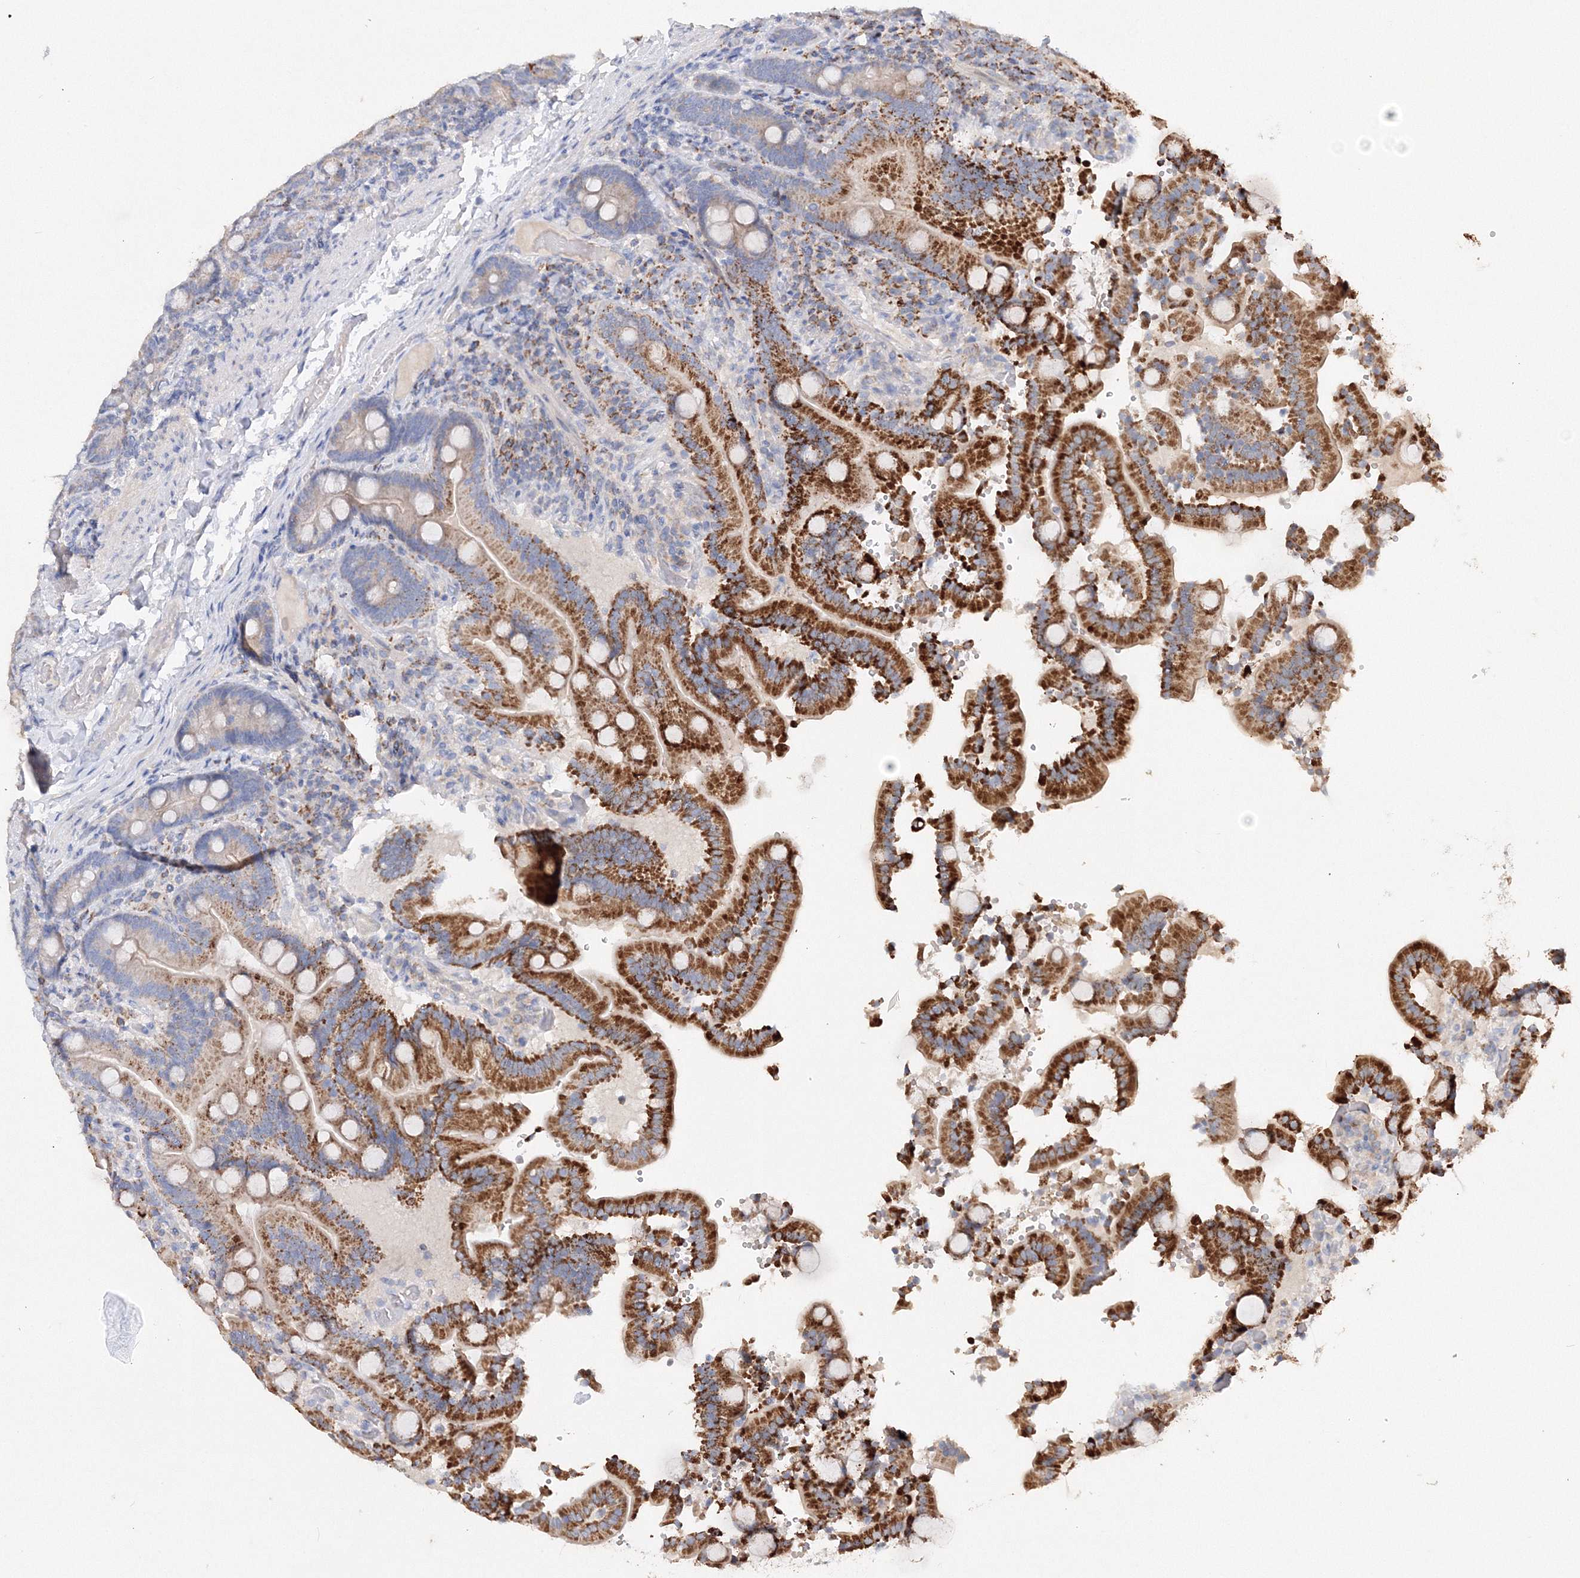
{"staining": {"intensity": "strong", "quantity": "25%-75%", "location": "cytoplasmic/membranous"}, "tissue": "duodenum", "cell_type": "Glandular cells", "image_type": "normal", "snomed": [{"axis": "morphology", "description": "Normal tissue, NOS"}, {"axis": "topography", "description": "Duodenum"}], "caption": "Glandular cells demonstrate high levels of strong cytoplasmic/membranous staining in approximately 25%-75% of cells in normal duodenum.", "gene": "GLS", "patient": {"sex": "female", "age": 62}}